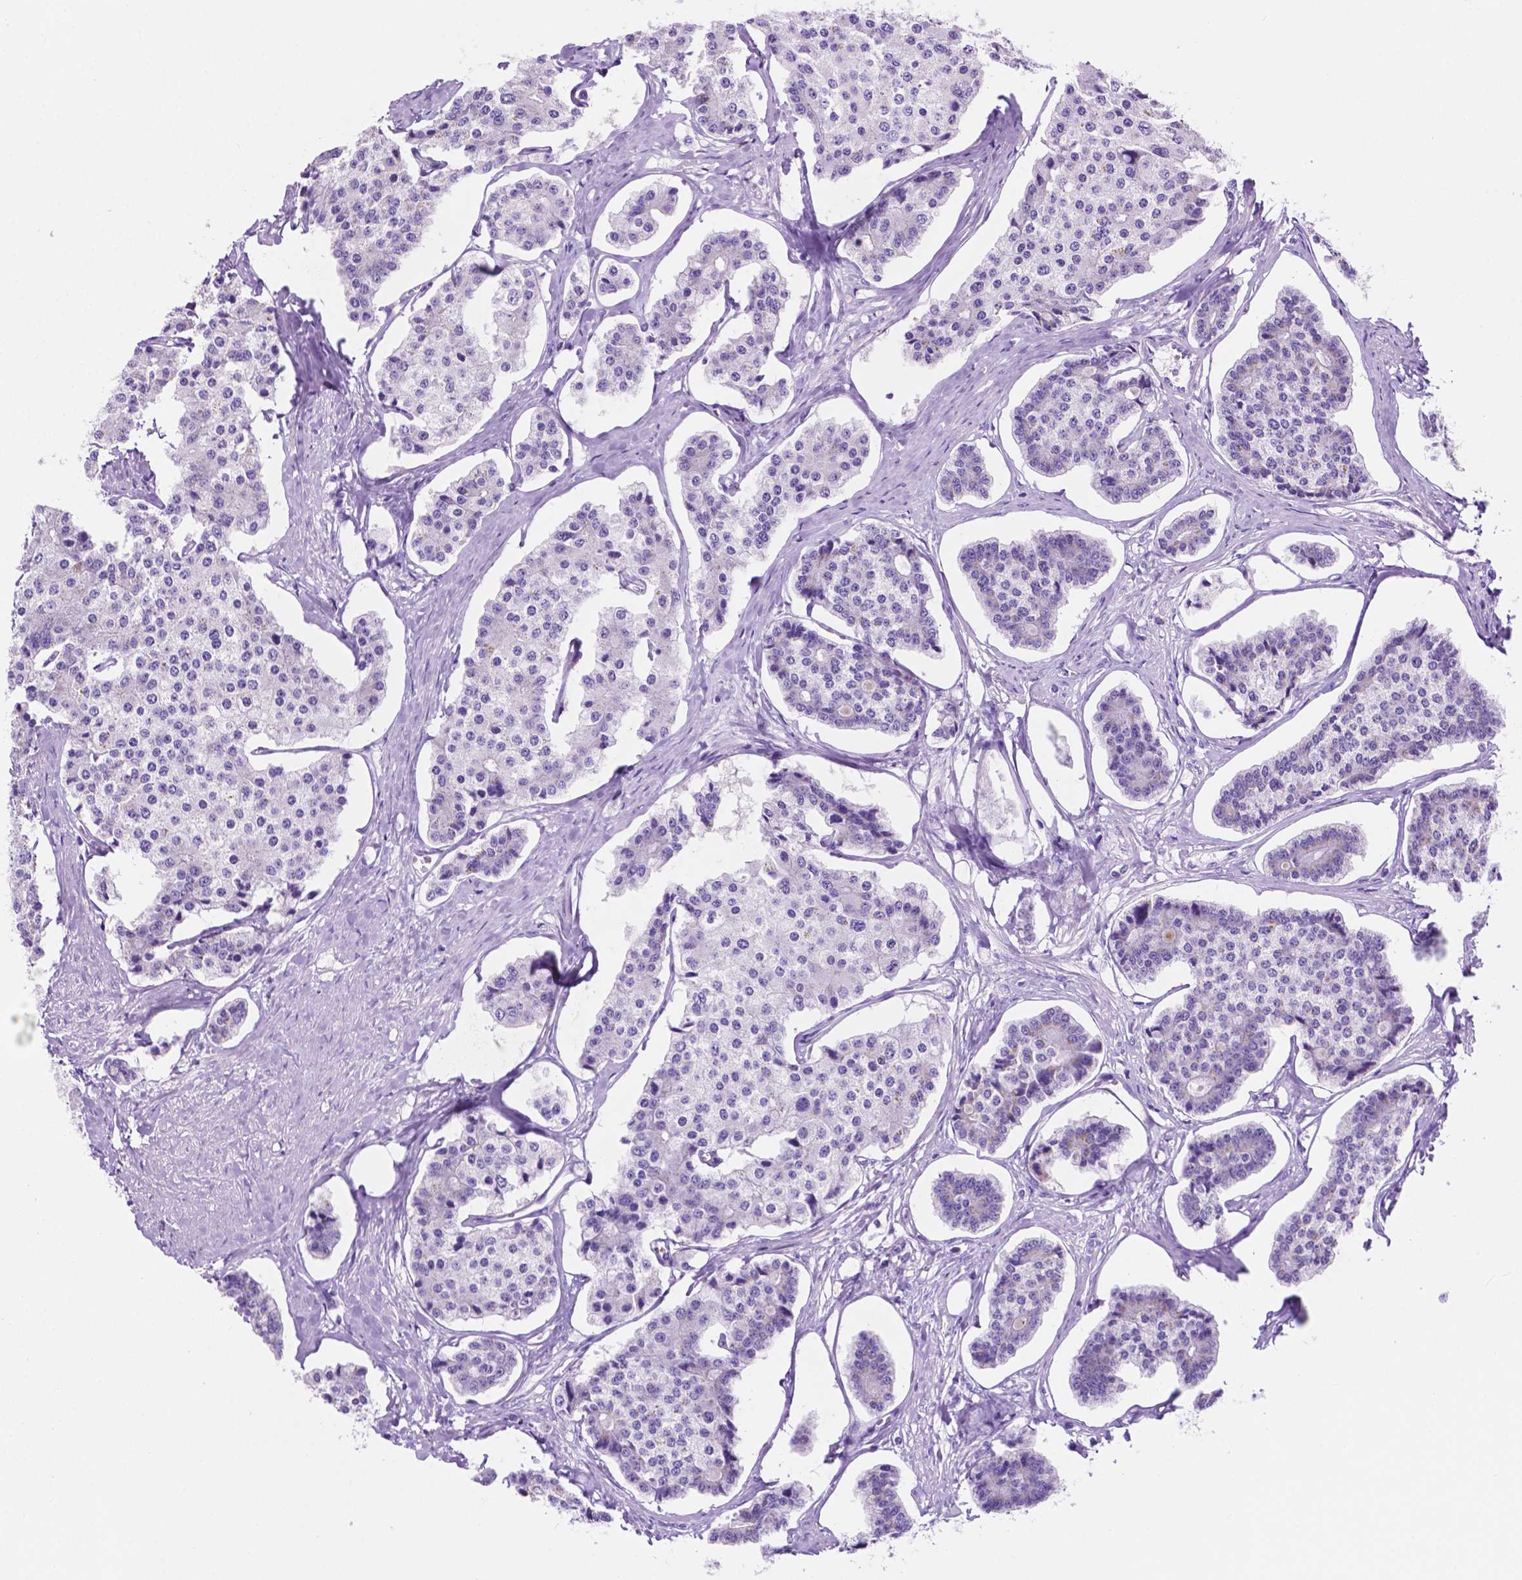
{"staining": {"intensity": "negative", "quantity": "none", "location": "none"}, "tissue": "carcinoid", "cell_type": "Tumor cells", "image_type": "cancer", "snomed": [{"axis": "morphology", "description": "Carcinoid, malignant, NOS"}, {"axis": "topography", "description": "Small intestine"}], "caption": "A histopathology image of human malignant carcinoid is negative for staining in tumor cells.", "gene": "IGFN1", "patient": {"sex": "female", "age": 65}}